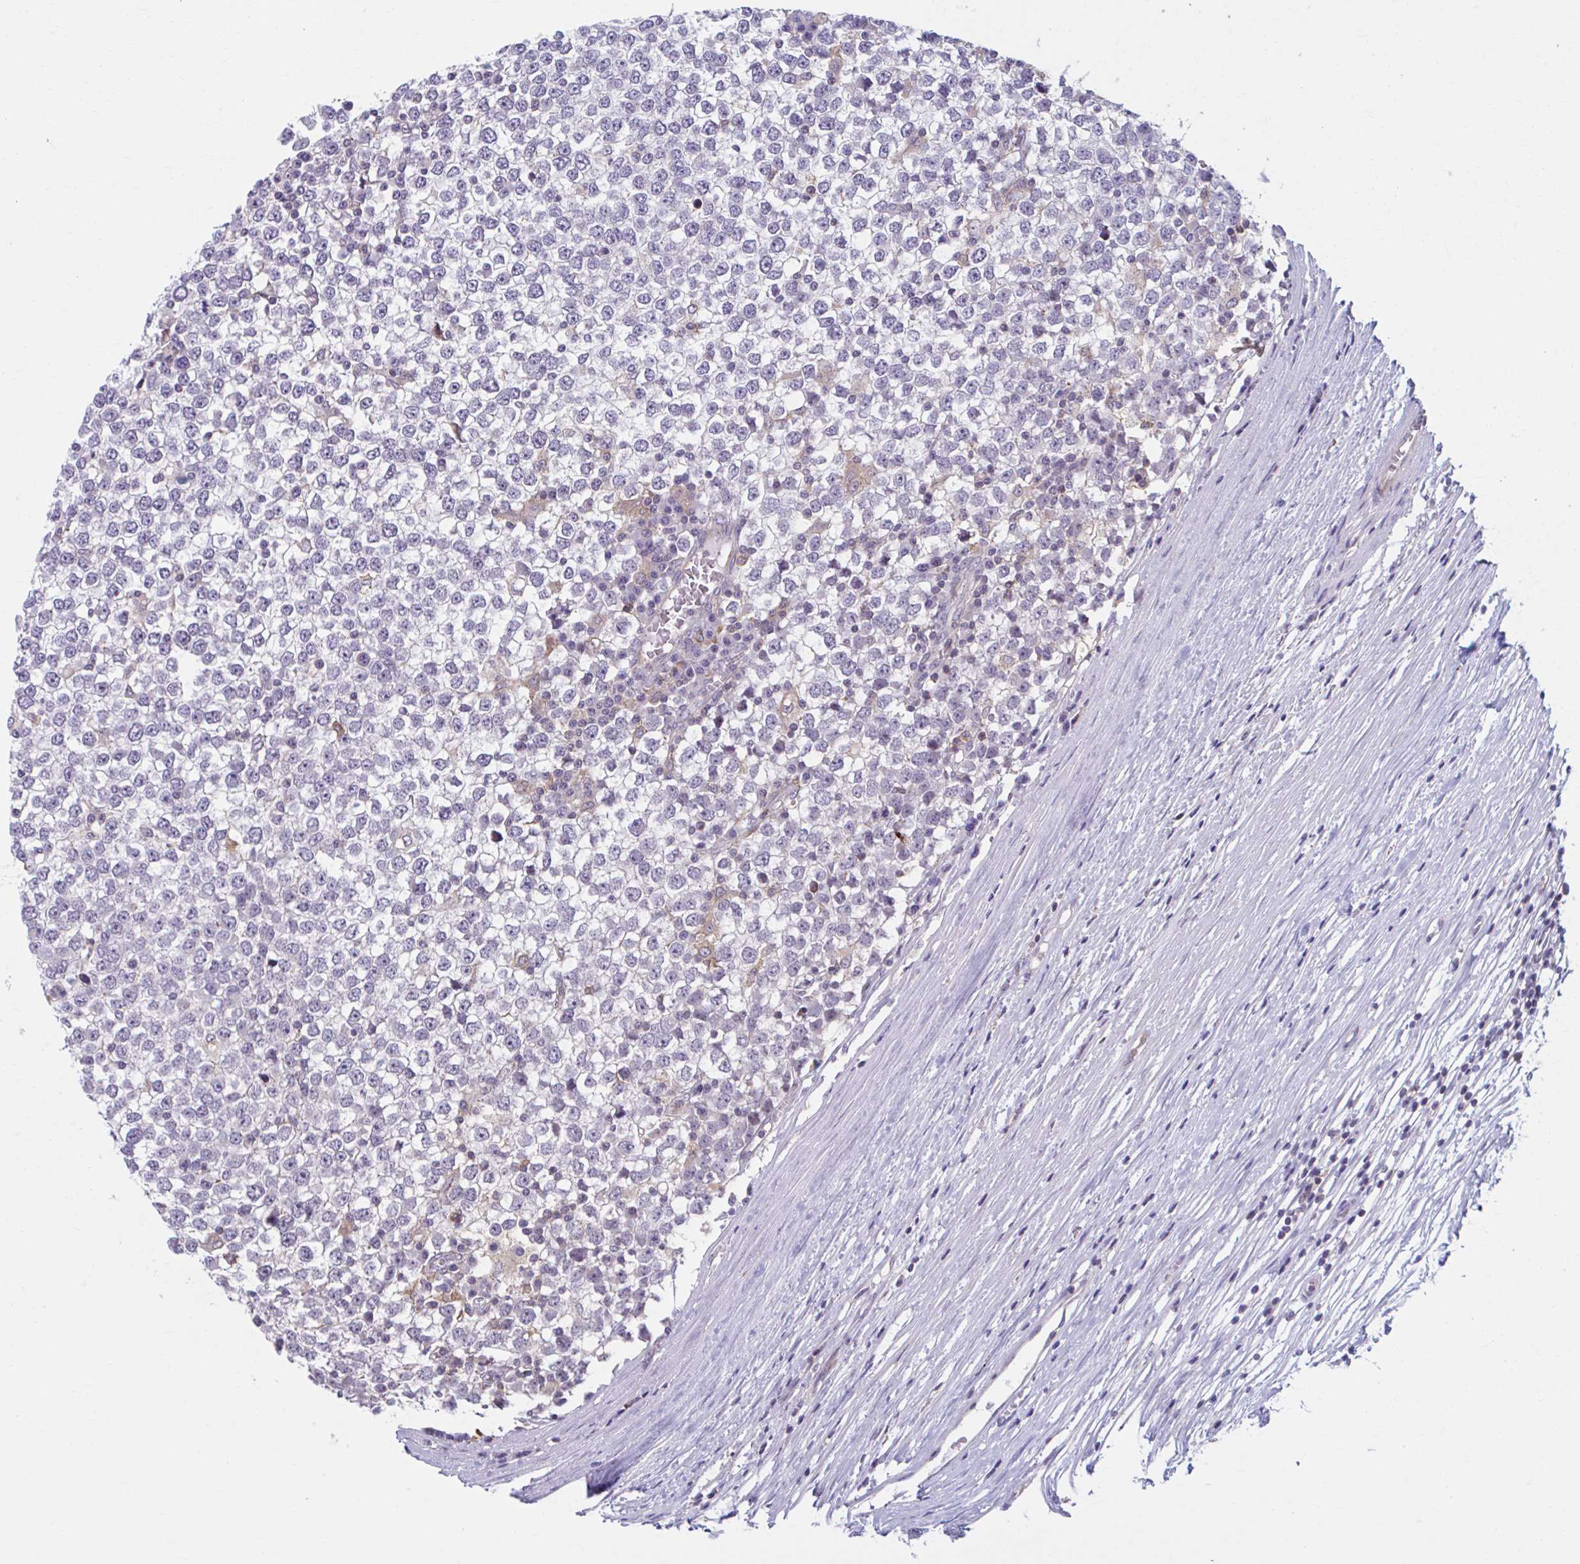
{"staining": {"intensity": "negative", "quantity": "none", "location": "none"}, "tissue": "testis cancer", "cell_type": "Tumor cells", "image_type": "cancer", "snomed": [{"axis": "morphology", "description": "Seminoma, NOS"}, {"axis": "topography", "description": "Testis"}], "caption": "Immunohistochemistry (IHC) photomicrograph of testis cancer stained for a protein (brown), which displays no staining in tumor cells.", "gene": "ADAT3", "patient": {"sex": "male", "age": 65}}